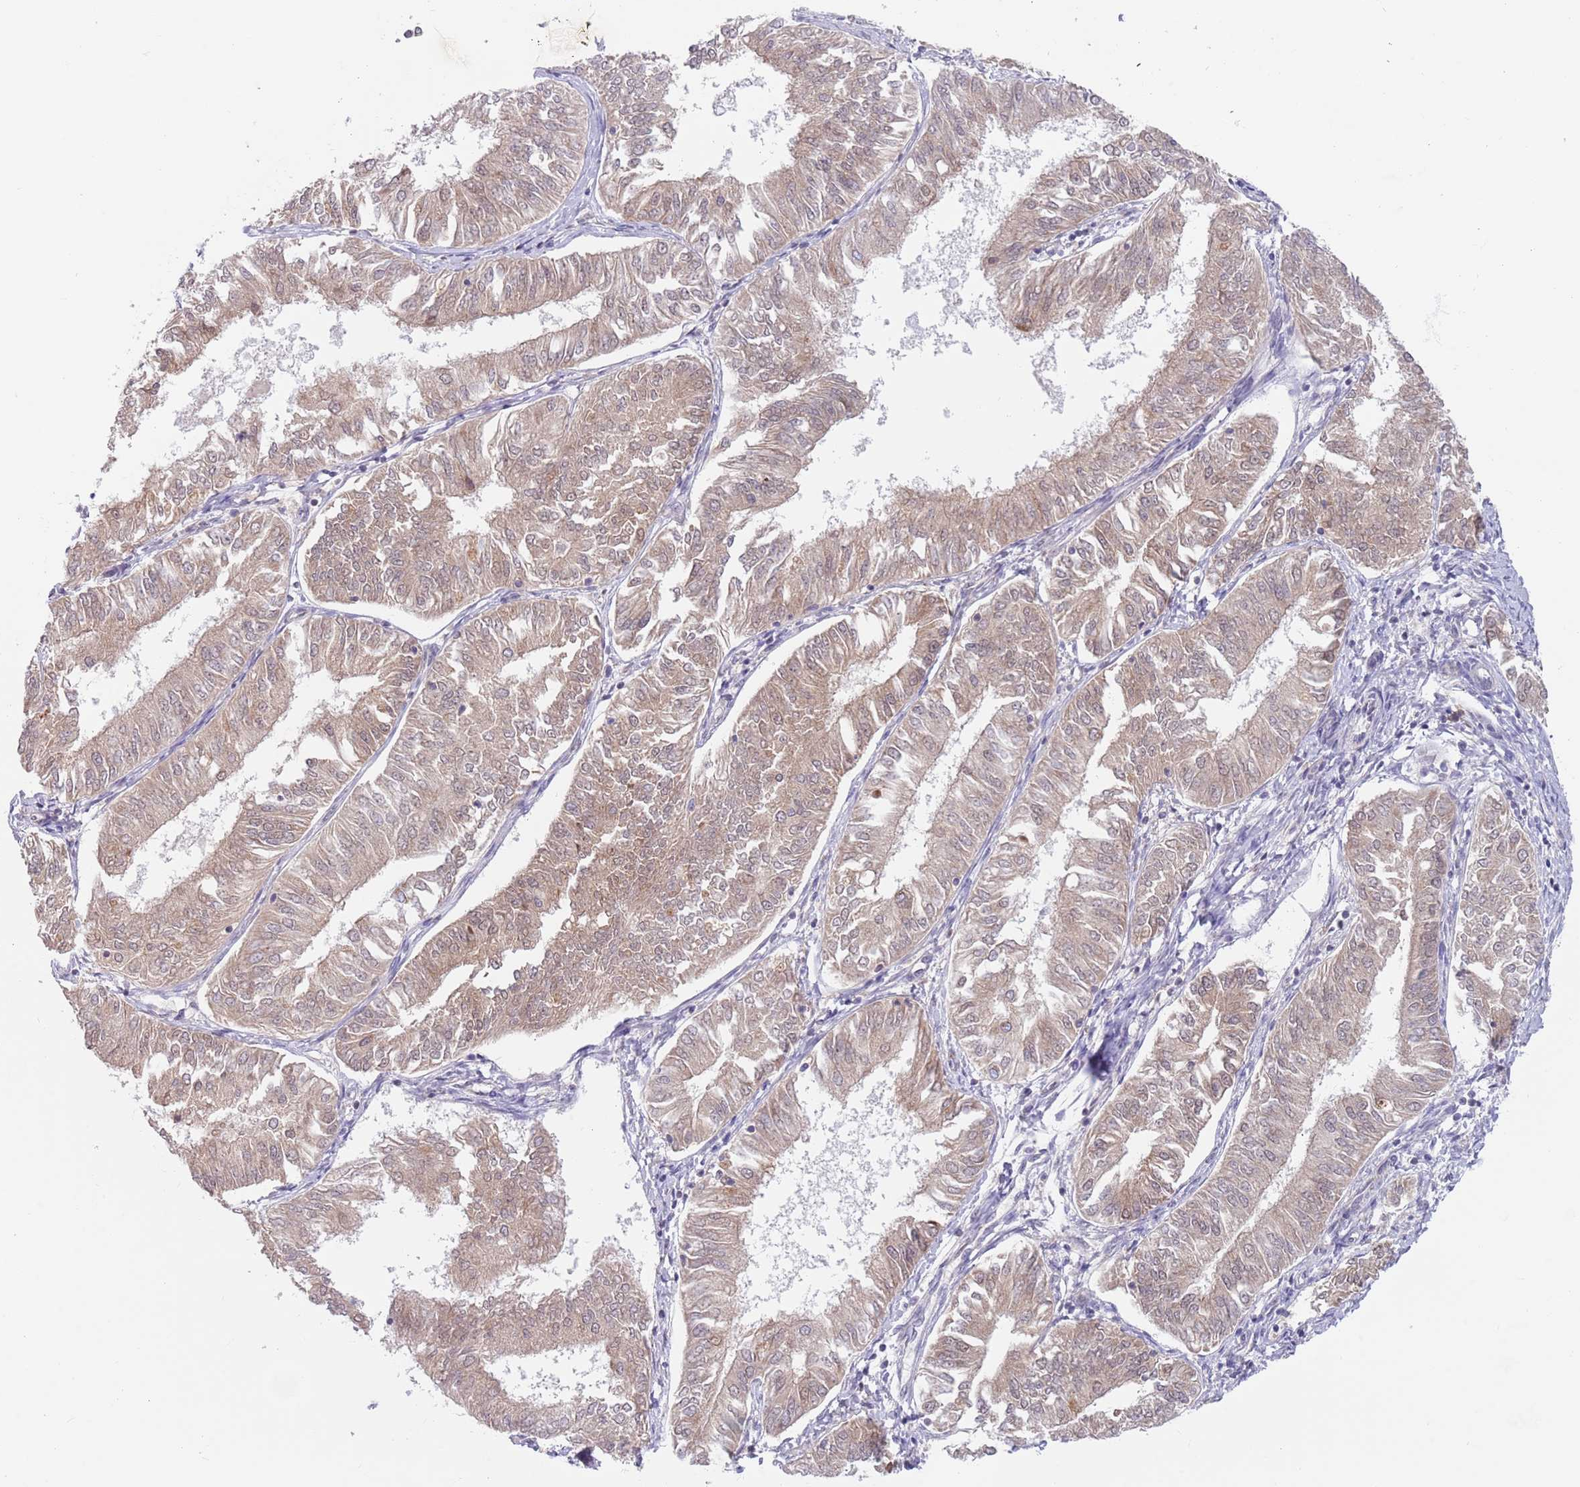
{"staining": {"intensity": "moderate", "quantity": ">75%", "location": "cytoplasmic/membranous"}, "tissue": "endometrial cancer", "cell_type": "Tumor cells", "image_type": "cancer", "snomed": [{"axis": "morphology", "description": "Adenocarcinoma, NOS"}, {"axis": "topography", "description": "Endometrium"}], "caption": "Immunohistochemistry (IHC) (DAB (3,3'-diaminobenzidine)) staining of human endometrial cancer (adenocarcinoma) demonstrates moderate cytoplasmic/membranous protein staining in about >75% of tumor cells.", "gene": "TIMM13", "patient": {"sex": "female", "age": 58}}